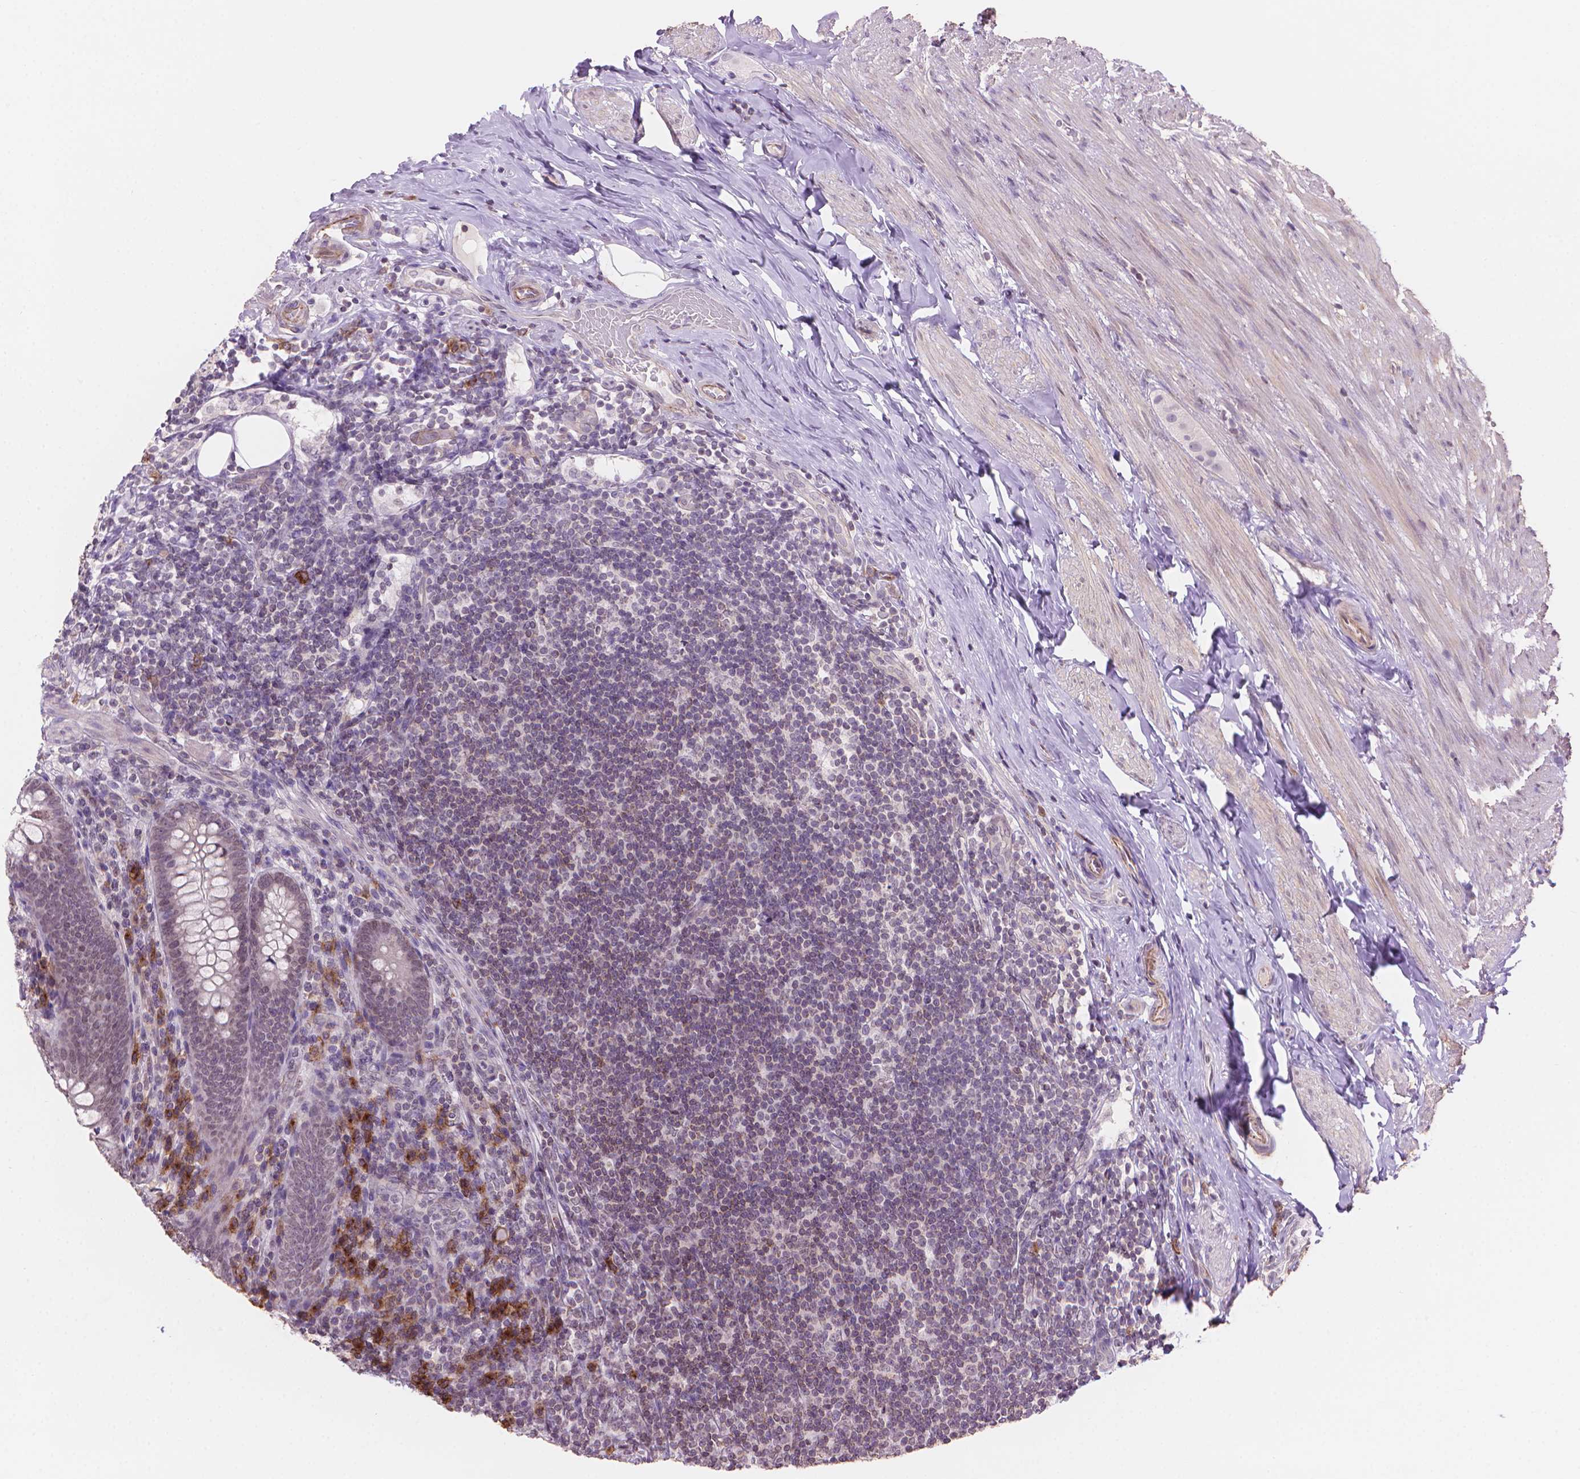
{"staining": {"intensity": "negative", "quantity": "none", "location": "none"}, "tissue": "appendix", "cell_type": "Glandular cells", "image_type": "normal", "snomed": [{"axis": "morphology", "description": "Normal tissue, NOS"}, {"axis": "topography", "description": "Appendix"}], "caption": "Human appendix stained for a protein using immunohistochemistry demonstrates no positivity in glandular cells.", "gene": "TMEM184A", "patient": {"sex": "male", "age": 47}}